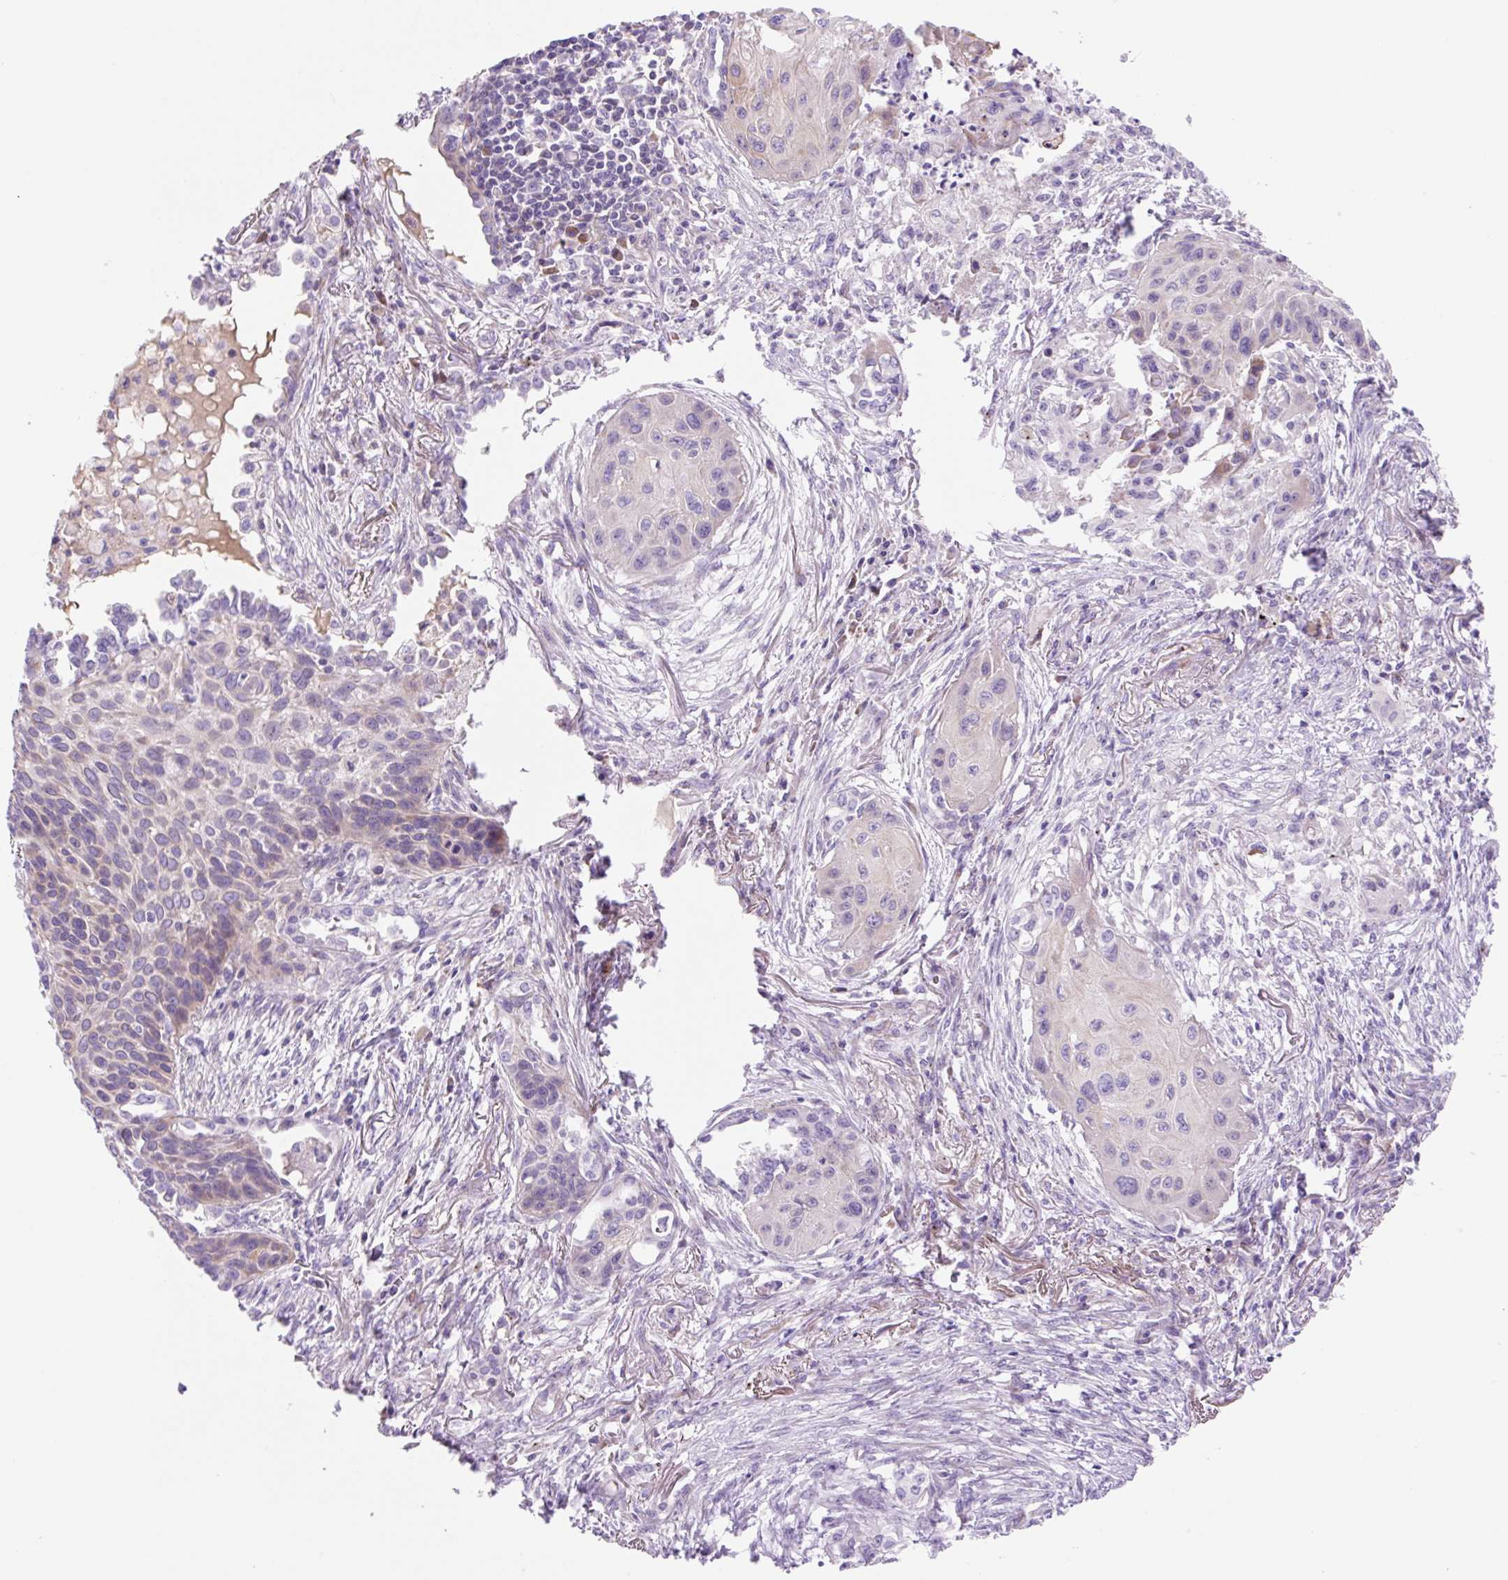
{"staining": {"intensity": "negative", "quantity": "none", "location": "none"}, "tissue": "lung cancer", "cell_type": "Tumor cells", "image_type": "cancer", "snomed": [{"axis": "morphology", "description": "Squamous cell carcinoma, NOS"}, {"axis": "topography", "description": "Lung"}], "caption": "An image of human lung cancer (squamous cell carcinoma) is negative for staining in tumor cells.", "gene": "ZNF121", "patient": {"sex": "male", "age": 71}}